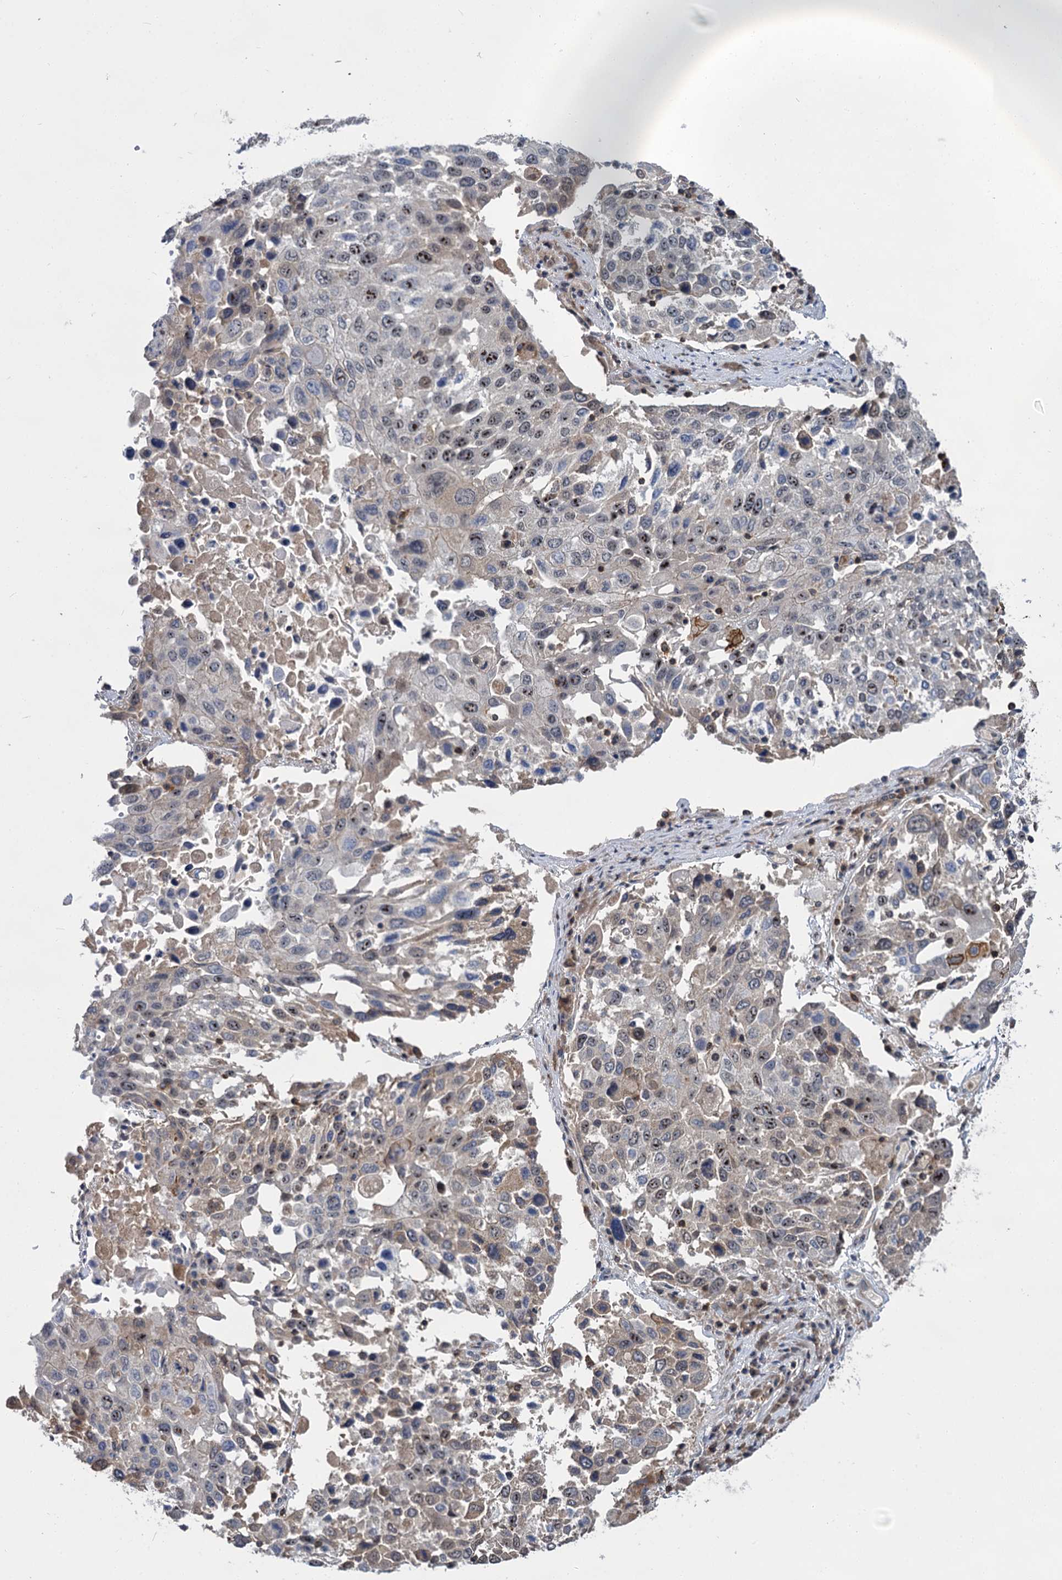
{"staining": {"intensity": "moderate", "quantity": "<25%", "location": "nuclear"}, "tissue": "lung cancer", "cell_type": "Tumor cells", "image_type": "cancer", "snomed": [{"axis": "morphology", "description": "Squamous cell carcinoma, NOS"}, {"axis": "topography", "description": "Lung"}], "caption": "A low amount of moderate nuclear expression is appreciated in approximately <25% of tumor cells in lung squamous cell carcinoma tissue.", "gene": "ABLIM1", "patient": {"sex": "male", "age": 65}}